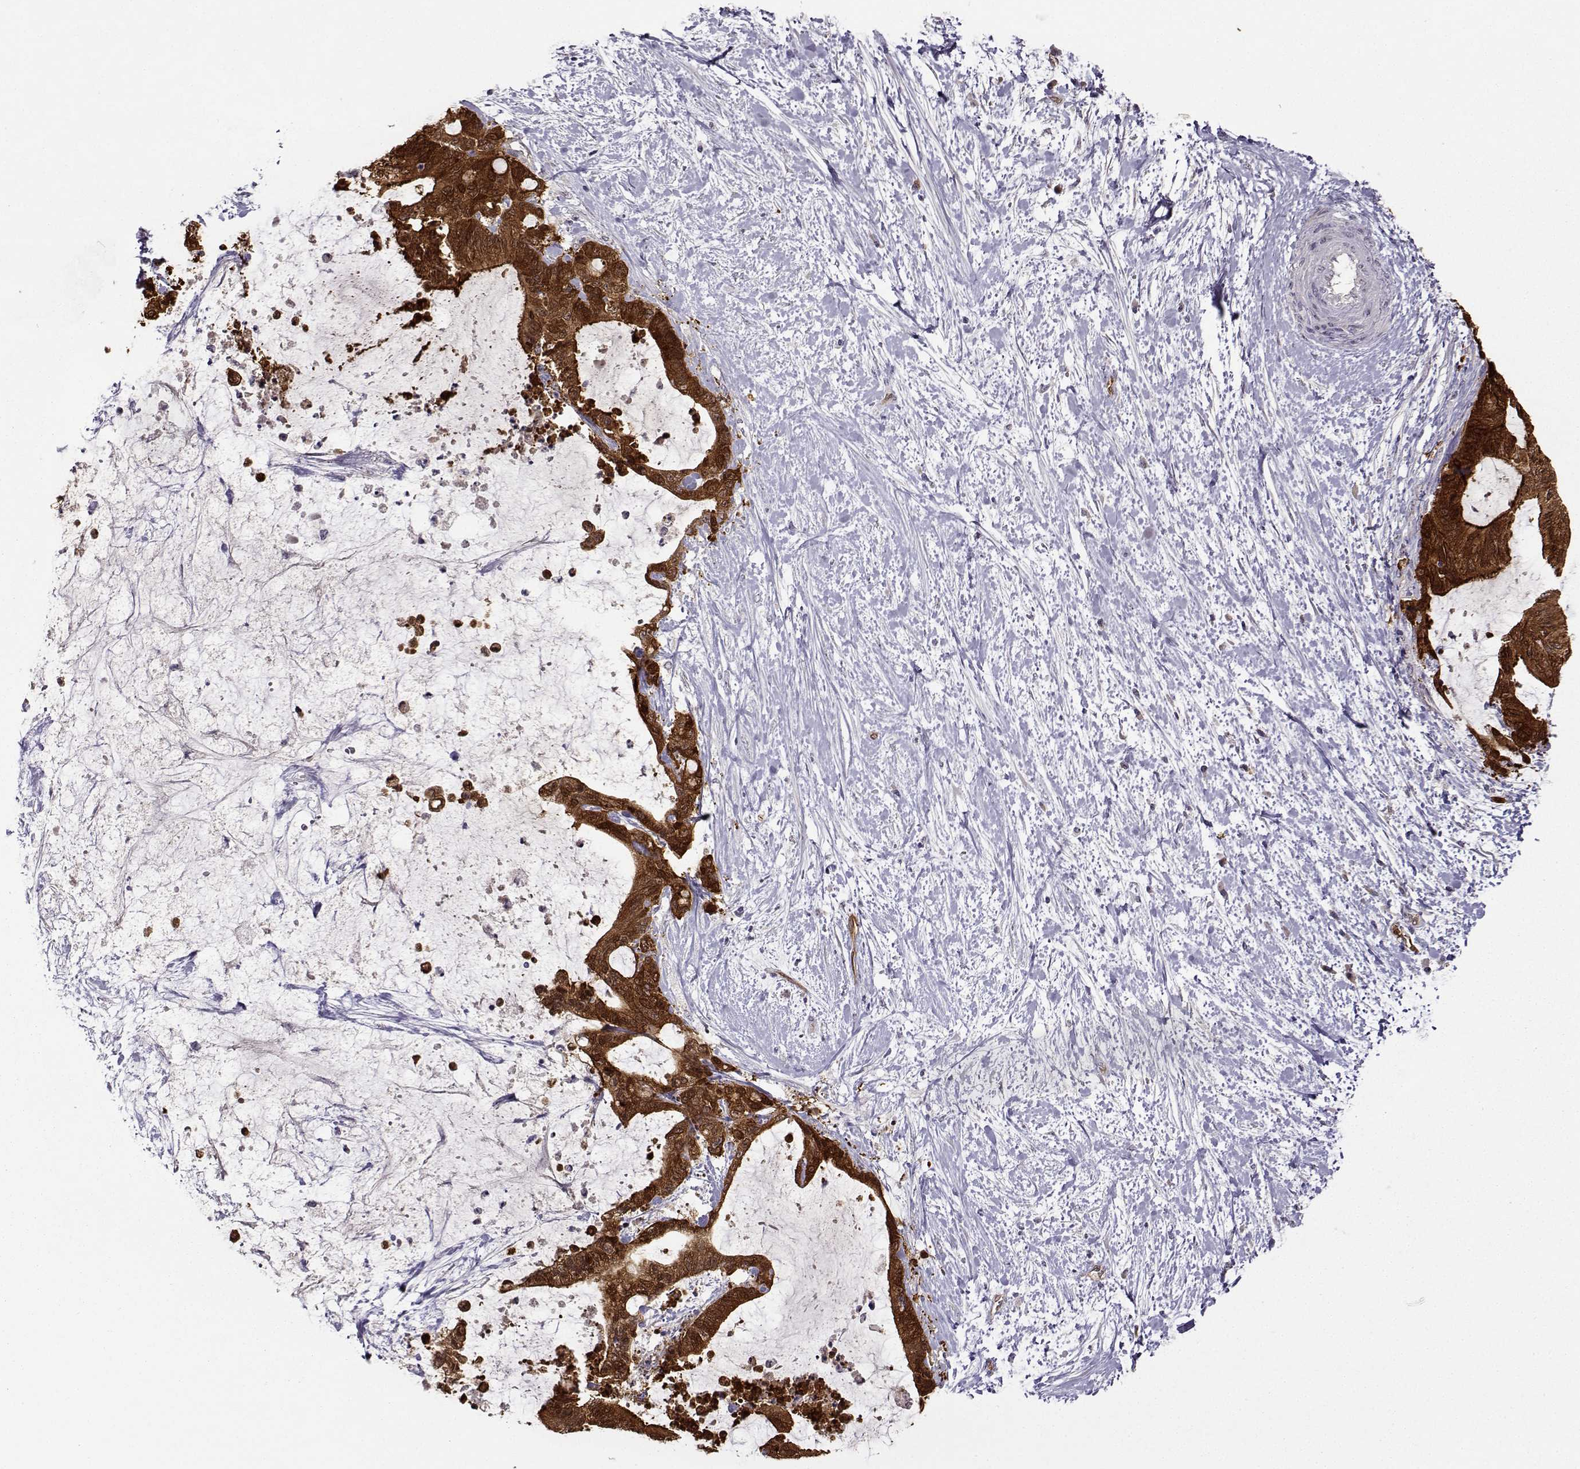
{"staining": {"intensity": "strong", "quantity": "25%-75%", "location": "cytoplasmic/membranous"}, "tissue": "liver cancer", "cell_type": "Tumor cells", "image_type": "cancer", "snomed": [{"axis": "morphology", "description": "Cholangiocarcinoma"}, {"axis": "topography", "description": "Liver"}], "caption": "Liver cancer (cholangiocarcinoma) stained with a protein marker shows strong staining in tumor cells.", "gene": "NQO1", "patient": {"sex": "female", "age": 73}}